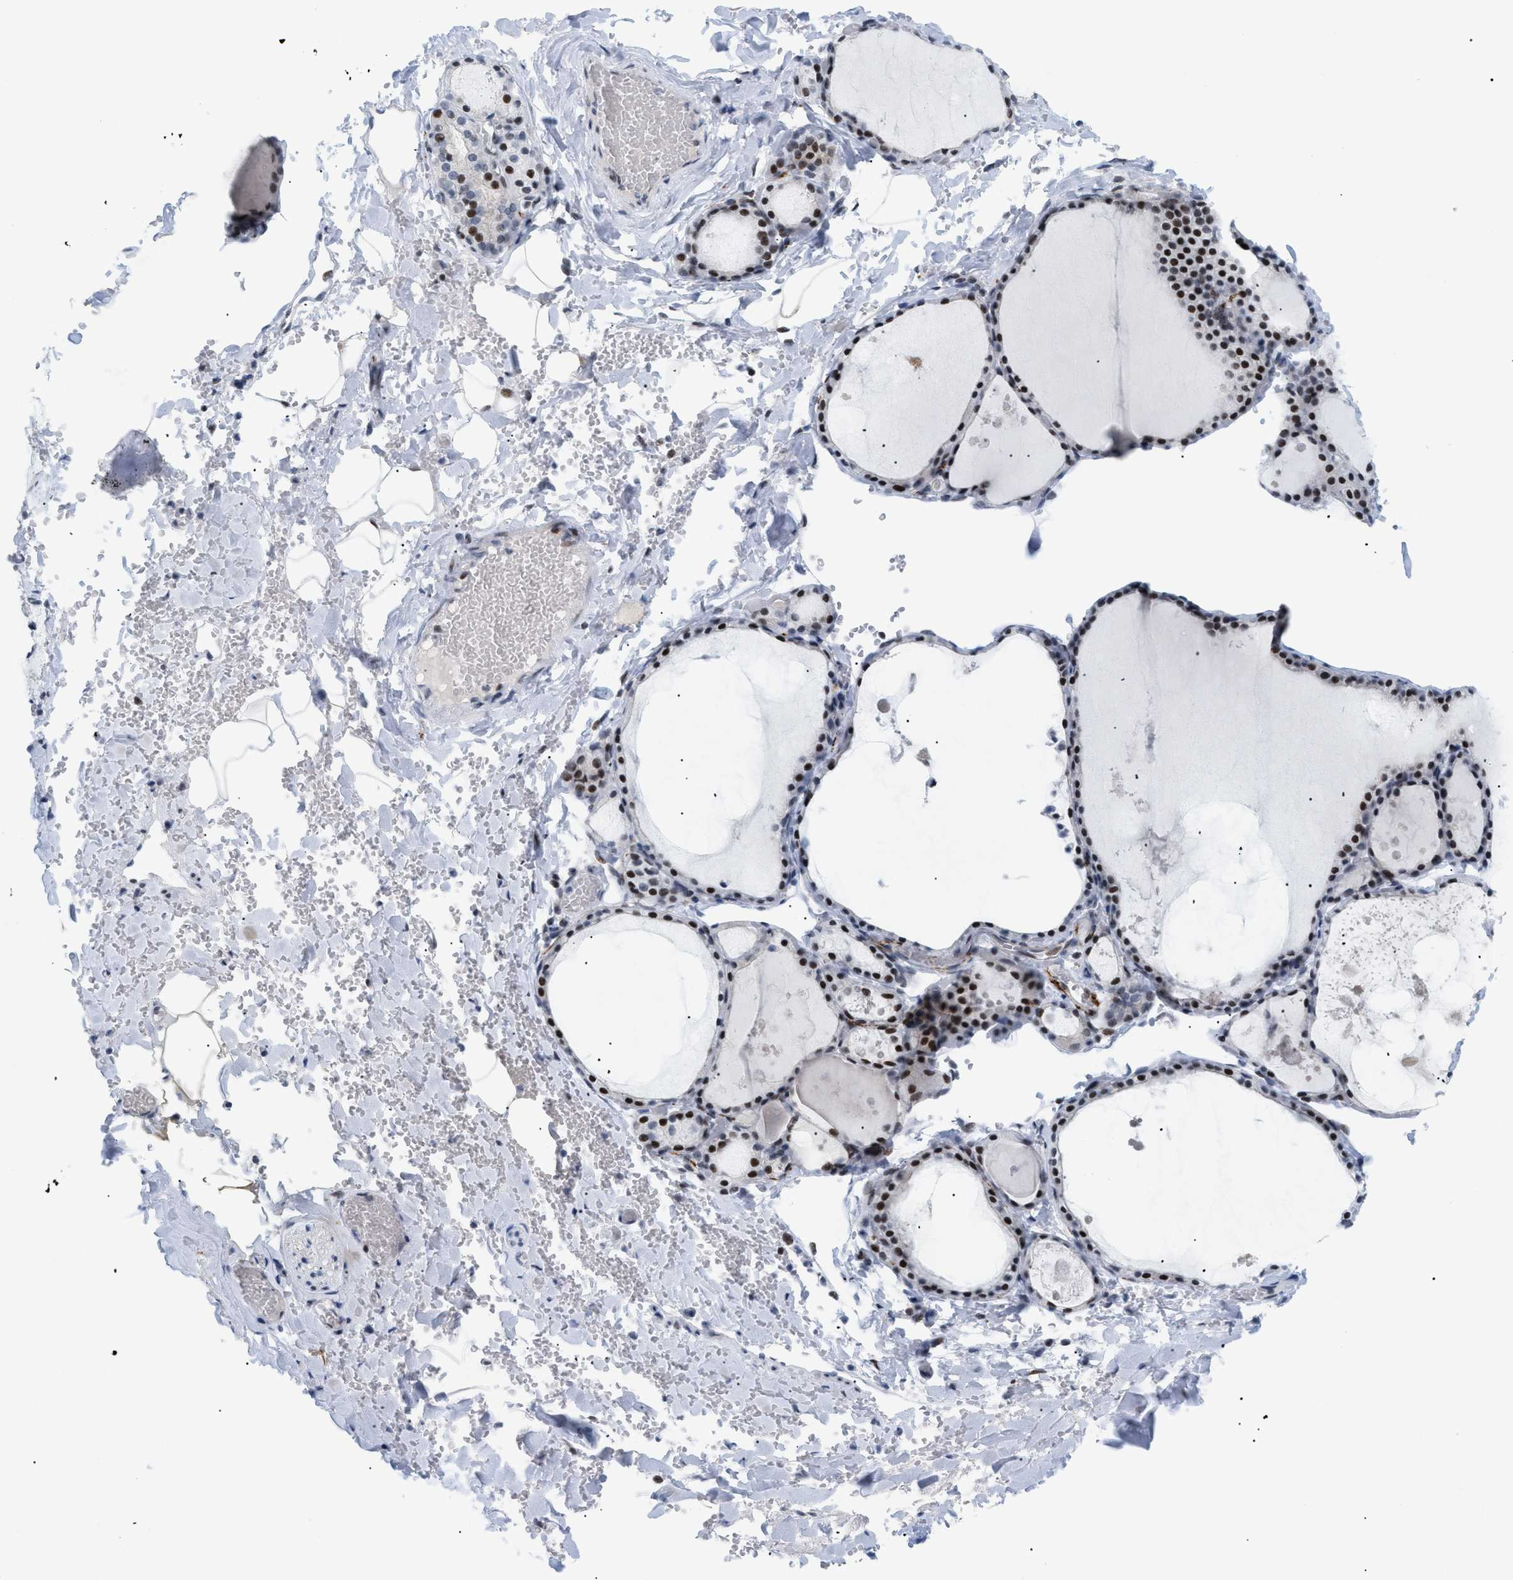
{"staining": {"intensity": "strong", "quantity": ">75%", "location": "nuclear"}, "tissue": "thyroid gland", "cell_type": "Glandular cells", "image_type": "normal", "snomed": [{"axis": "morphology", "description": "Normal tissue, NOS"}, {"axis": "topography", "description": "Thyroid gland"}], "caption": "DAB immunohistochemical staining of unremarkable thyroid gland shows strong nuclear protein expression in about >75% of glandular cells. Using DAB (3,3'-diaminobenzidine) (brown) and hematoxylin (blue) stains, captured at high magnification using brightfield microscopy.", "gene": "MED1", "patient": {"sex": "male", "age": 56}}